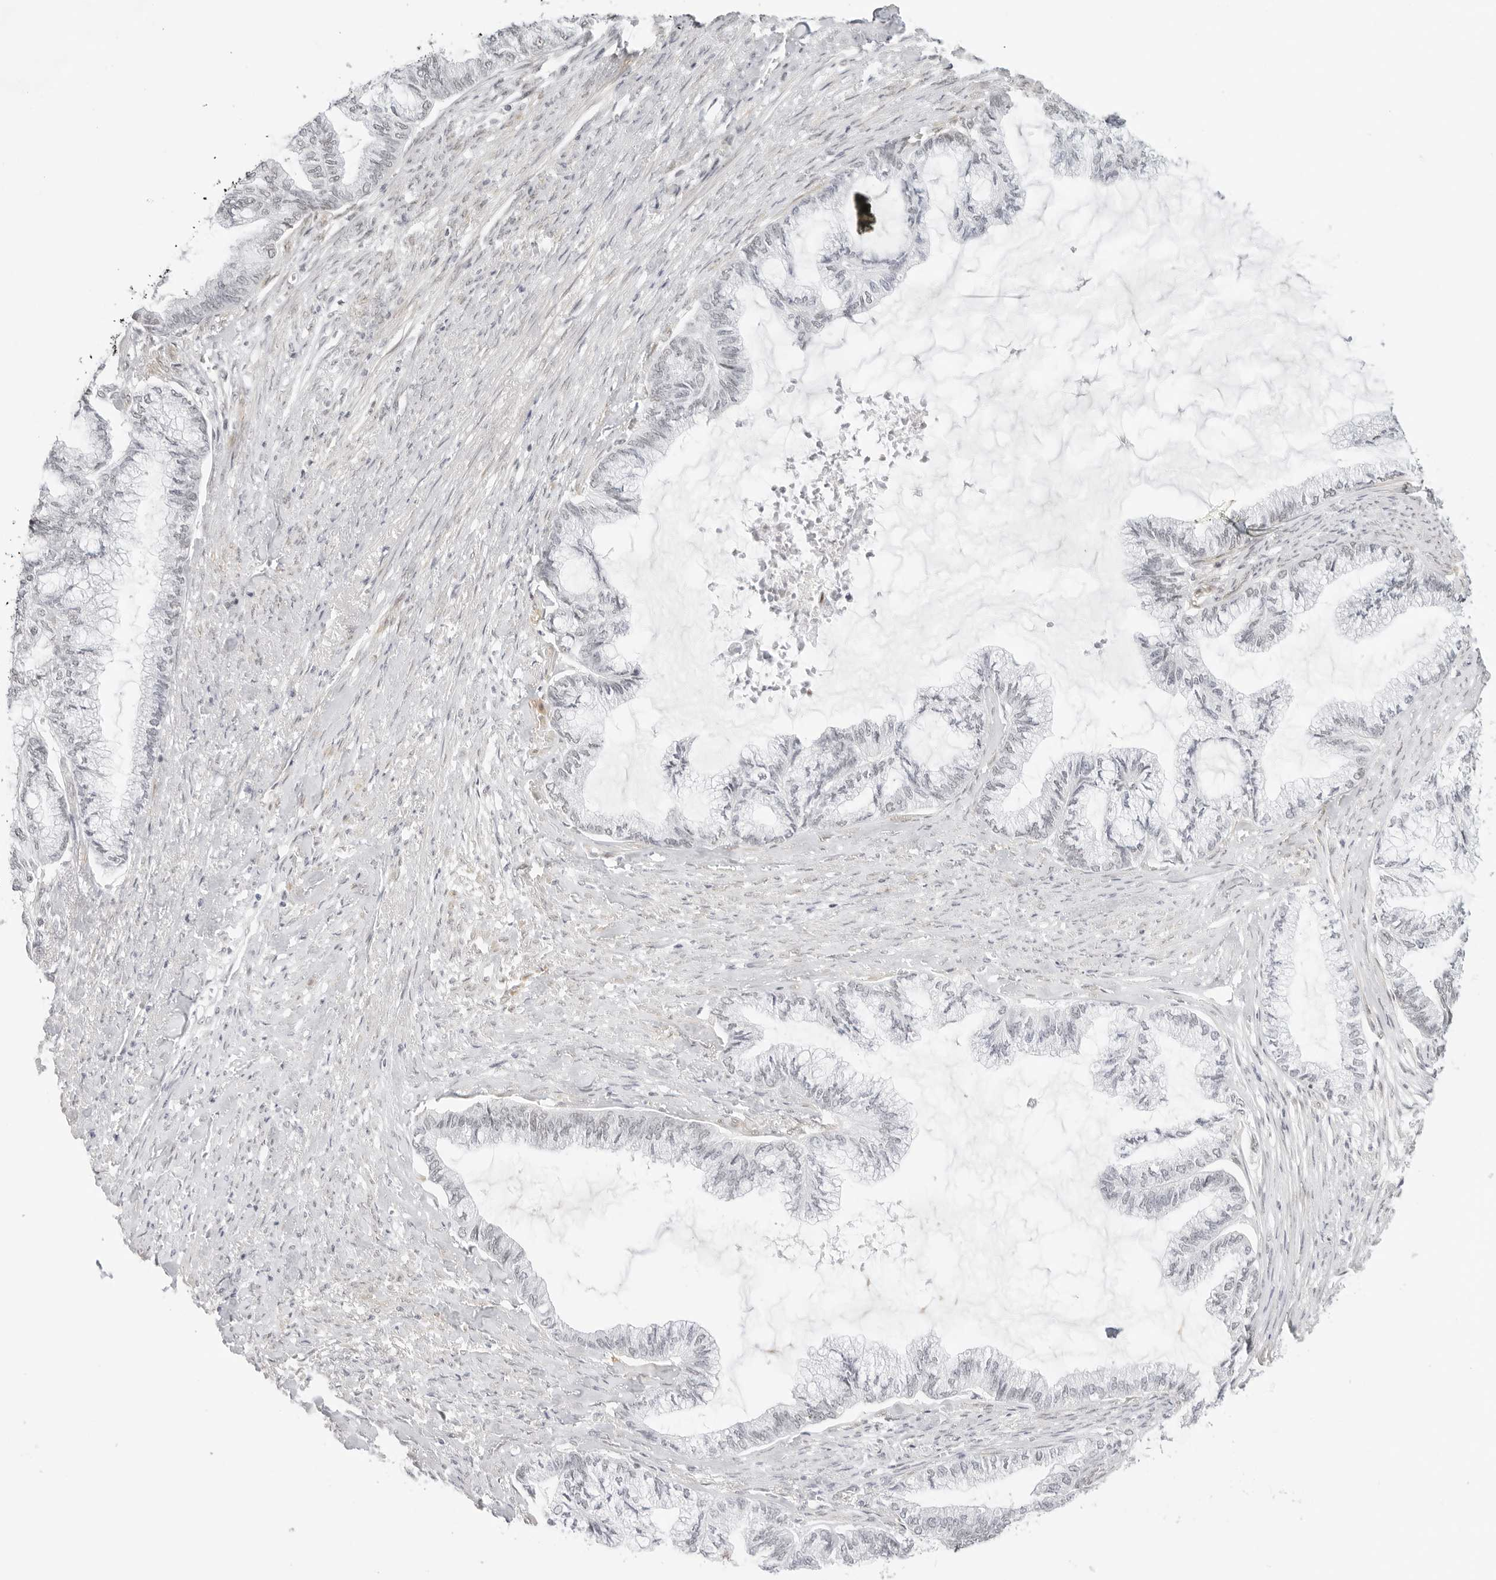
{"staining": {"intensity": "negative", "quantity": "none", "location": "none"}, "tissue": "endometrial cancer", "cell_type": "Tumor cells", "image_type": "cancer", "snomed": [{"axis": "morphology", "description": "Adenocarcinoma, NOS"}, {"axis": "topography", "description": "Endometrium"}], "caption": "IHC photomicrograph of human endometrial cancer stained for a protein (brown), which exhibits no staining in tumor cells.", "gene": "TCIM", "patient": {"sex": "female", "age": 86}}